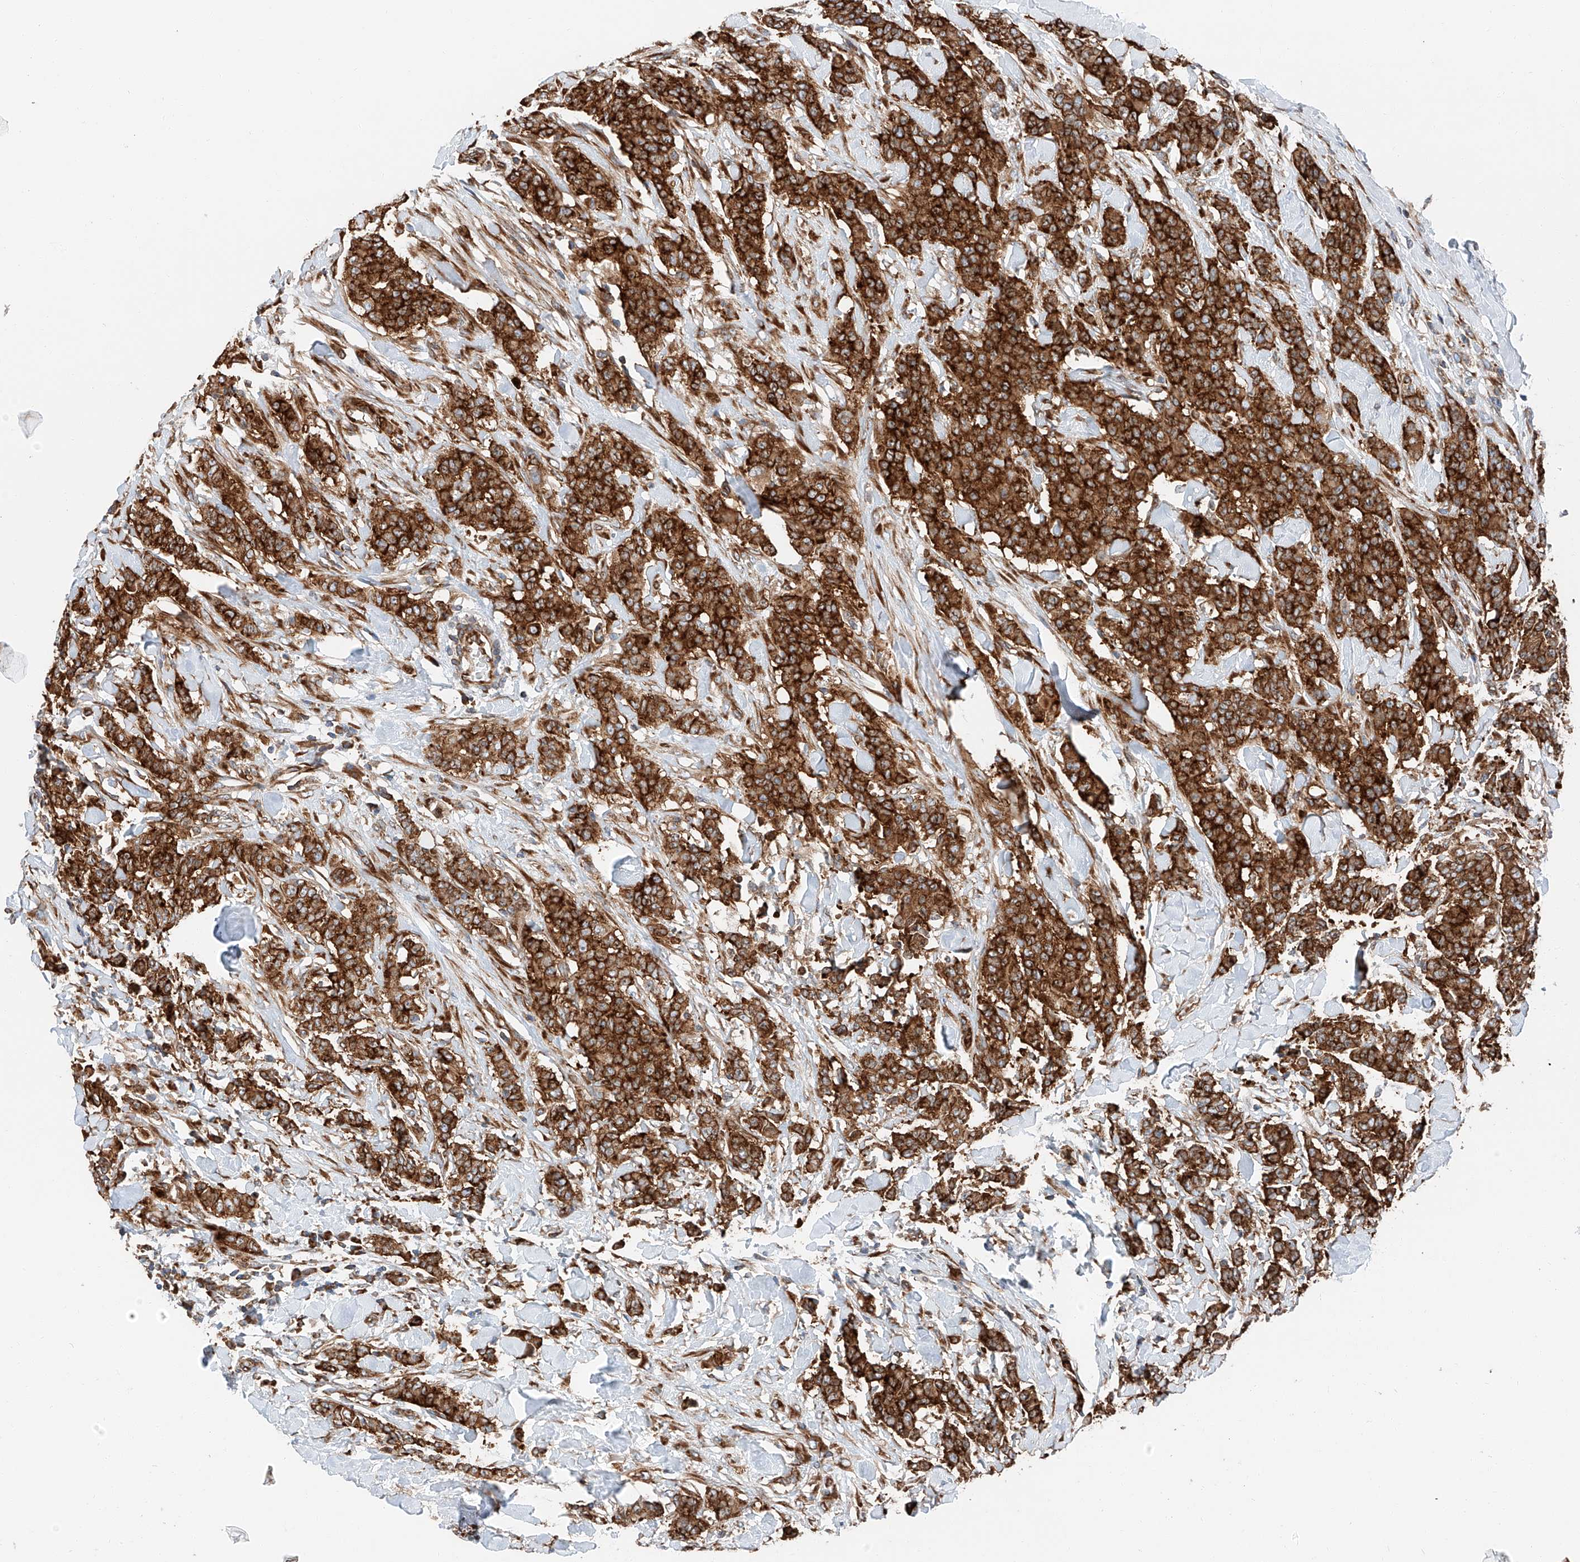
{"staining": {"intensity": "strong", "quantity": ">75%", "location": "cytoplasmic/membranous"}, "tissue": "breast cancer", "cell_type": "Tumor cells", "image_type": "cancer", "snomed": [{"axis": "morphology", "description": "Duct carcinoma"}, {"axis": "topography", "description": "Breast"}], "caption": "DAB (3,3'-diaminobenzidine) immunohistochemical staining of human breast cancer (intraductal carcinoma) demonstrates strong cytoplasmic/membranous protein positivity in about >75% of tumor cells.", "gene": "ZC3H15", "patient": {"sex": "female", "age": 40}}